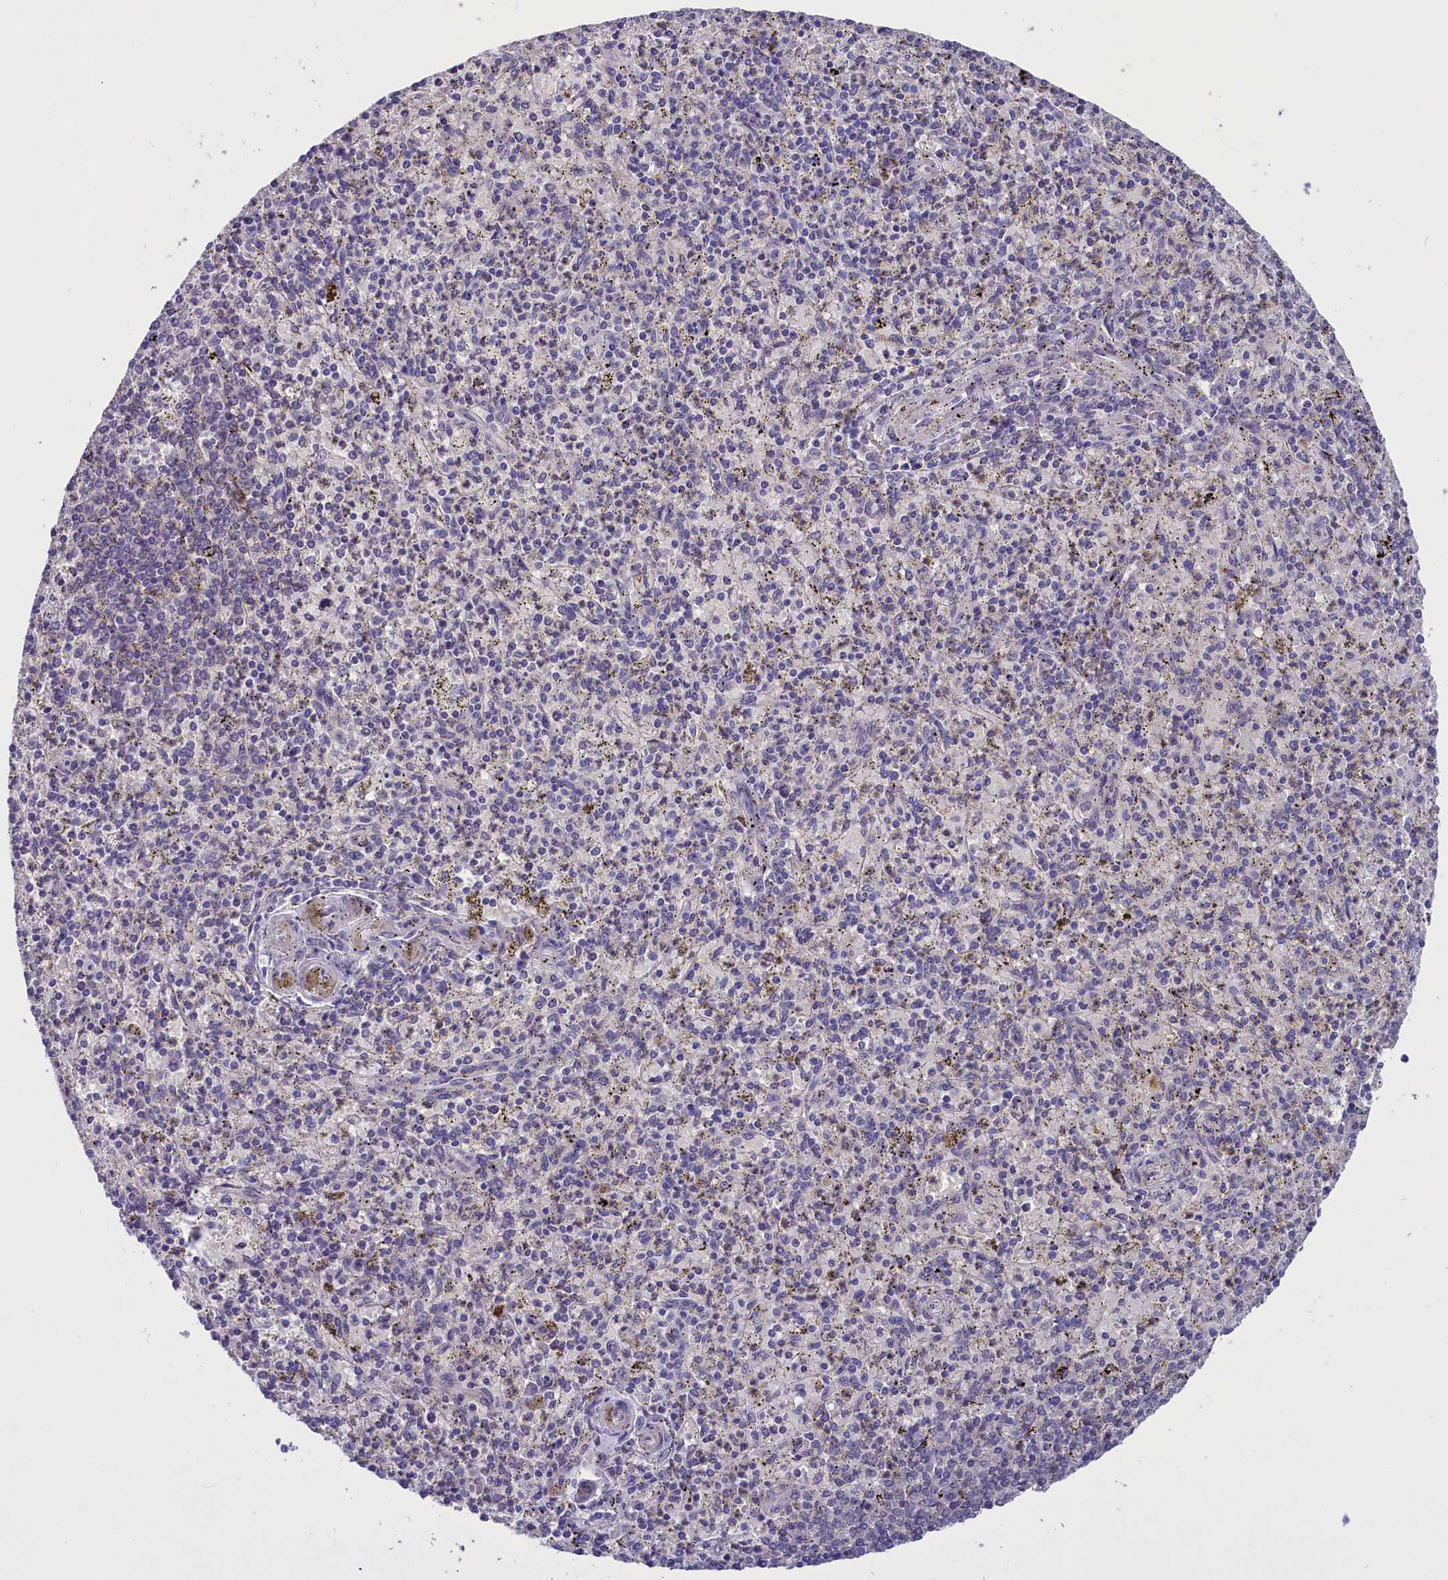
{"staining": {"intensity": "negative", "quantity": "none", "location": "none"}, "tissue": "spleen", "cell_type": "Cells in red pulp", "image_type": "normal", "snomed": [{"axis": "morphology", "description": "Normal tissue, NOS"}, {"axis": "topography", "description": "Spleen"}], "caption": "A histopathology image of spleen stained for a protein demonstrates no brown staining in cells in red pulp. (Brightfield microscopy of DAB (3,3'-diaminobenzidine) immunohistochemistry at high magnification).", "gene": "ENPP6", "patient": {"sex": "male", "age": 72}}